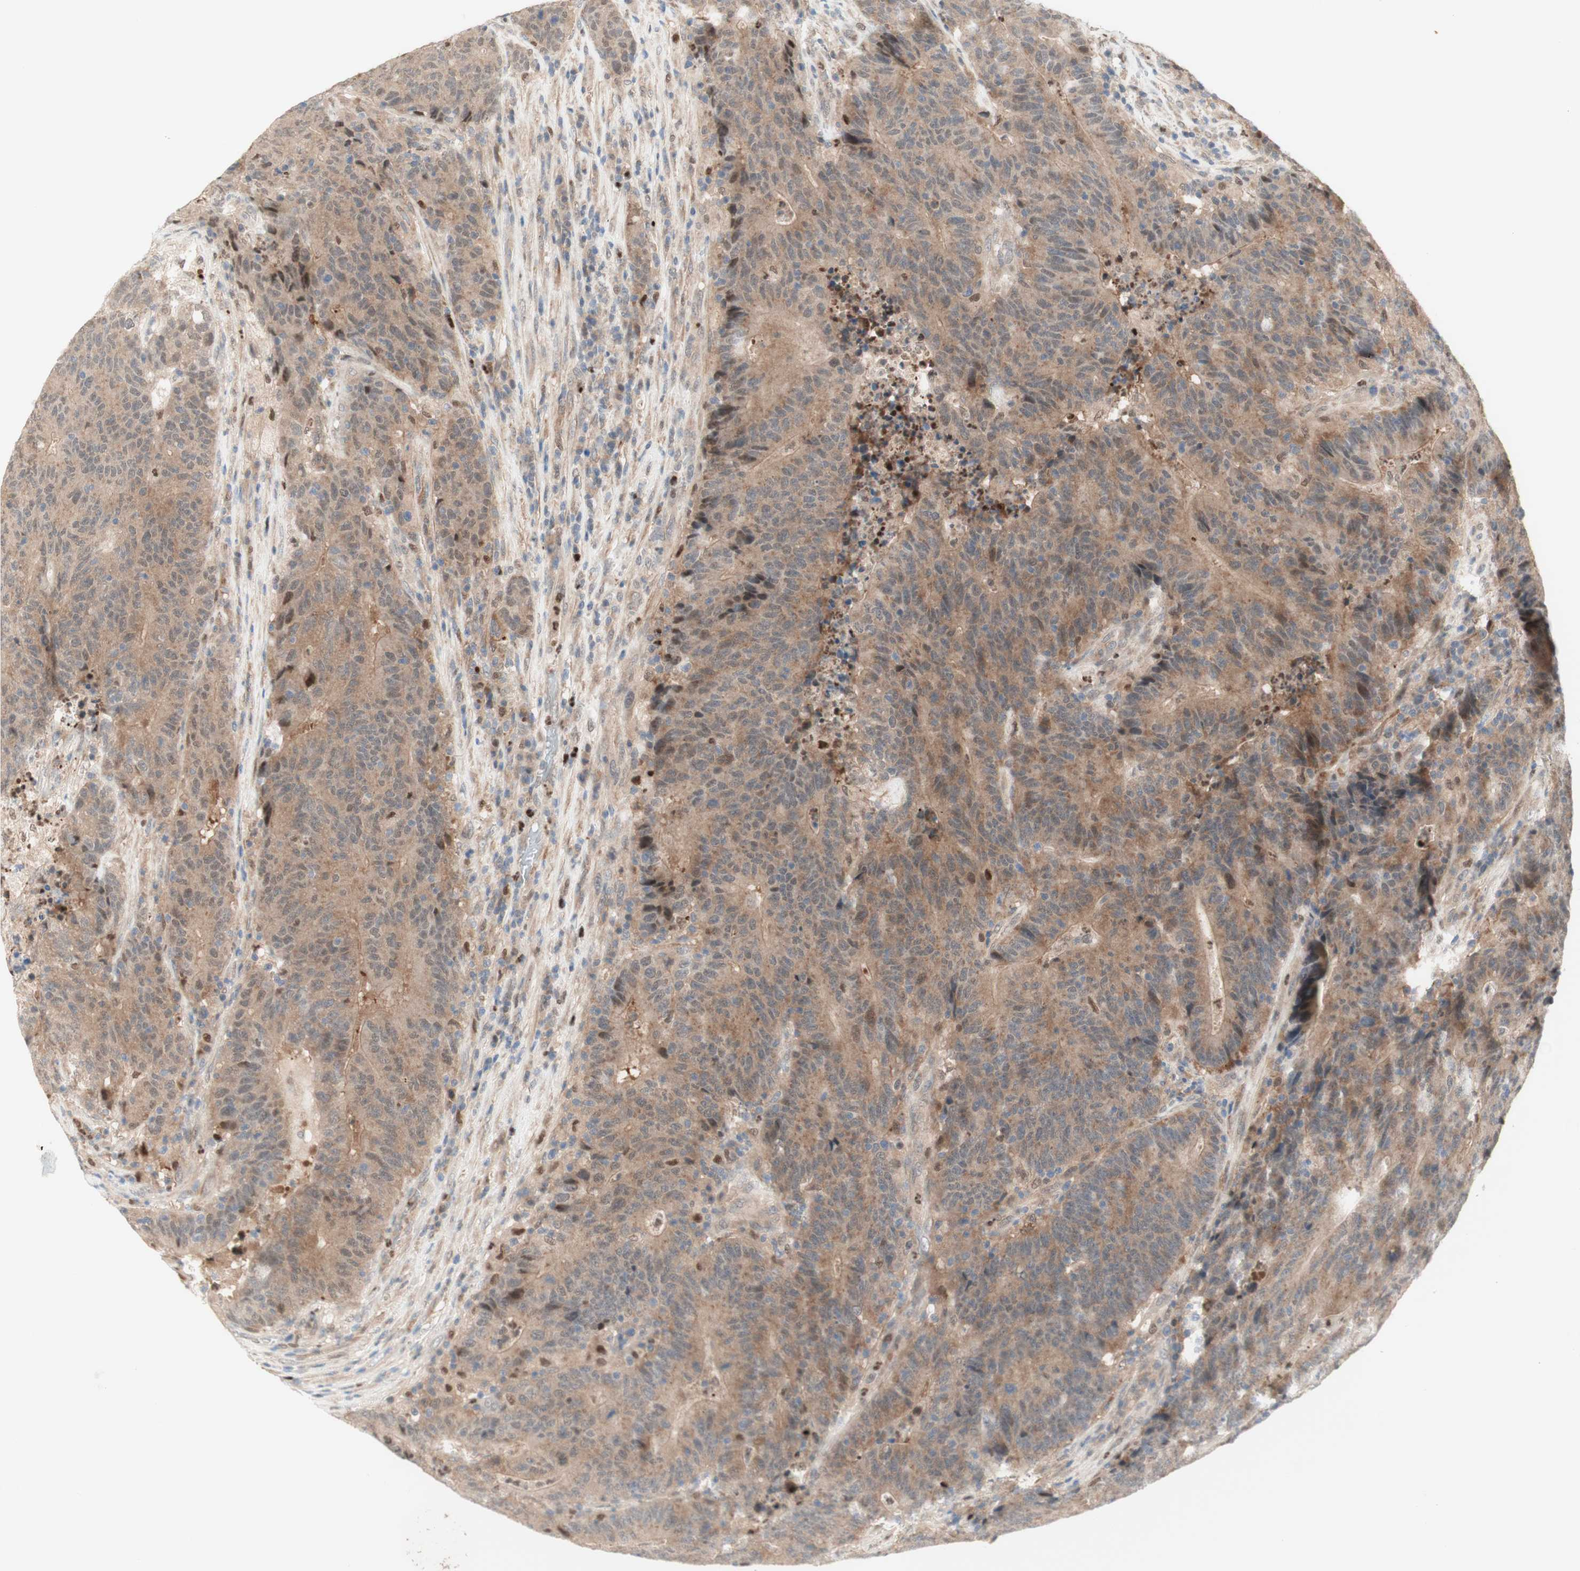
{"staining": {"intensity": "weak", "quantity": ">75%", "location": "cytoplasmic/membranous,nuclear"}, "tissue": "colorectal cancer", "cell_type": "Tumor cells", "image_type": "cancer", "snomed": [{"axis": "morphology", "description": "Normal tissue, NOS"}, {"axis": "morphology", "description": "Adenocarcinoma, NOS"}, {"axis": "topography", "description": "Colon"}], "caption": "Immunohistochemistry of colorectal cancer reveals low levels of weak cytoplasmic/membranous and nuclear expression in approximately >75% of tumor cells. (IHC, brightfield microscopy, high magnification).", "gene": "RFNG", "patient": {"sex": "female", "age": 75}}